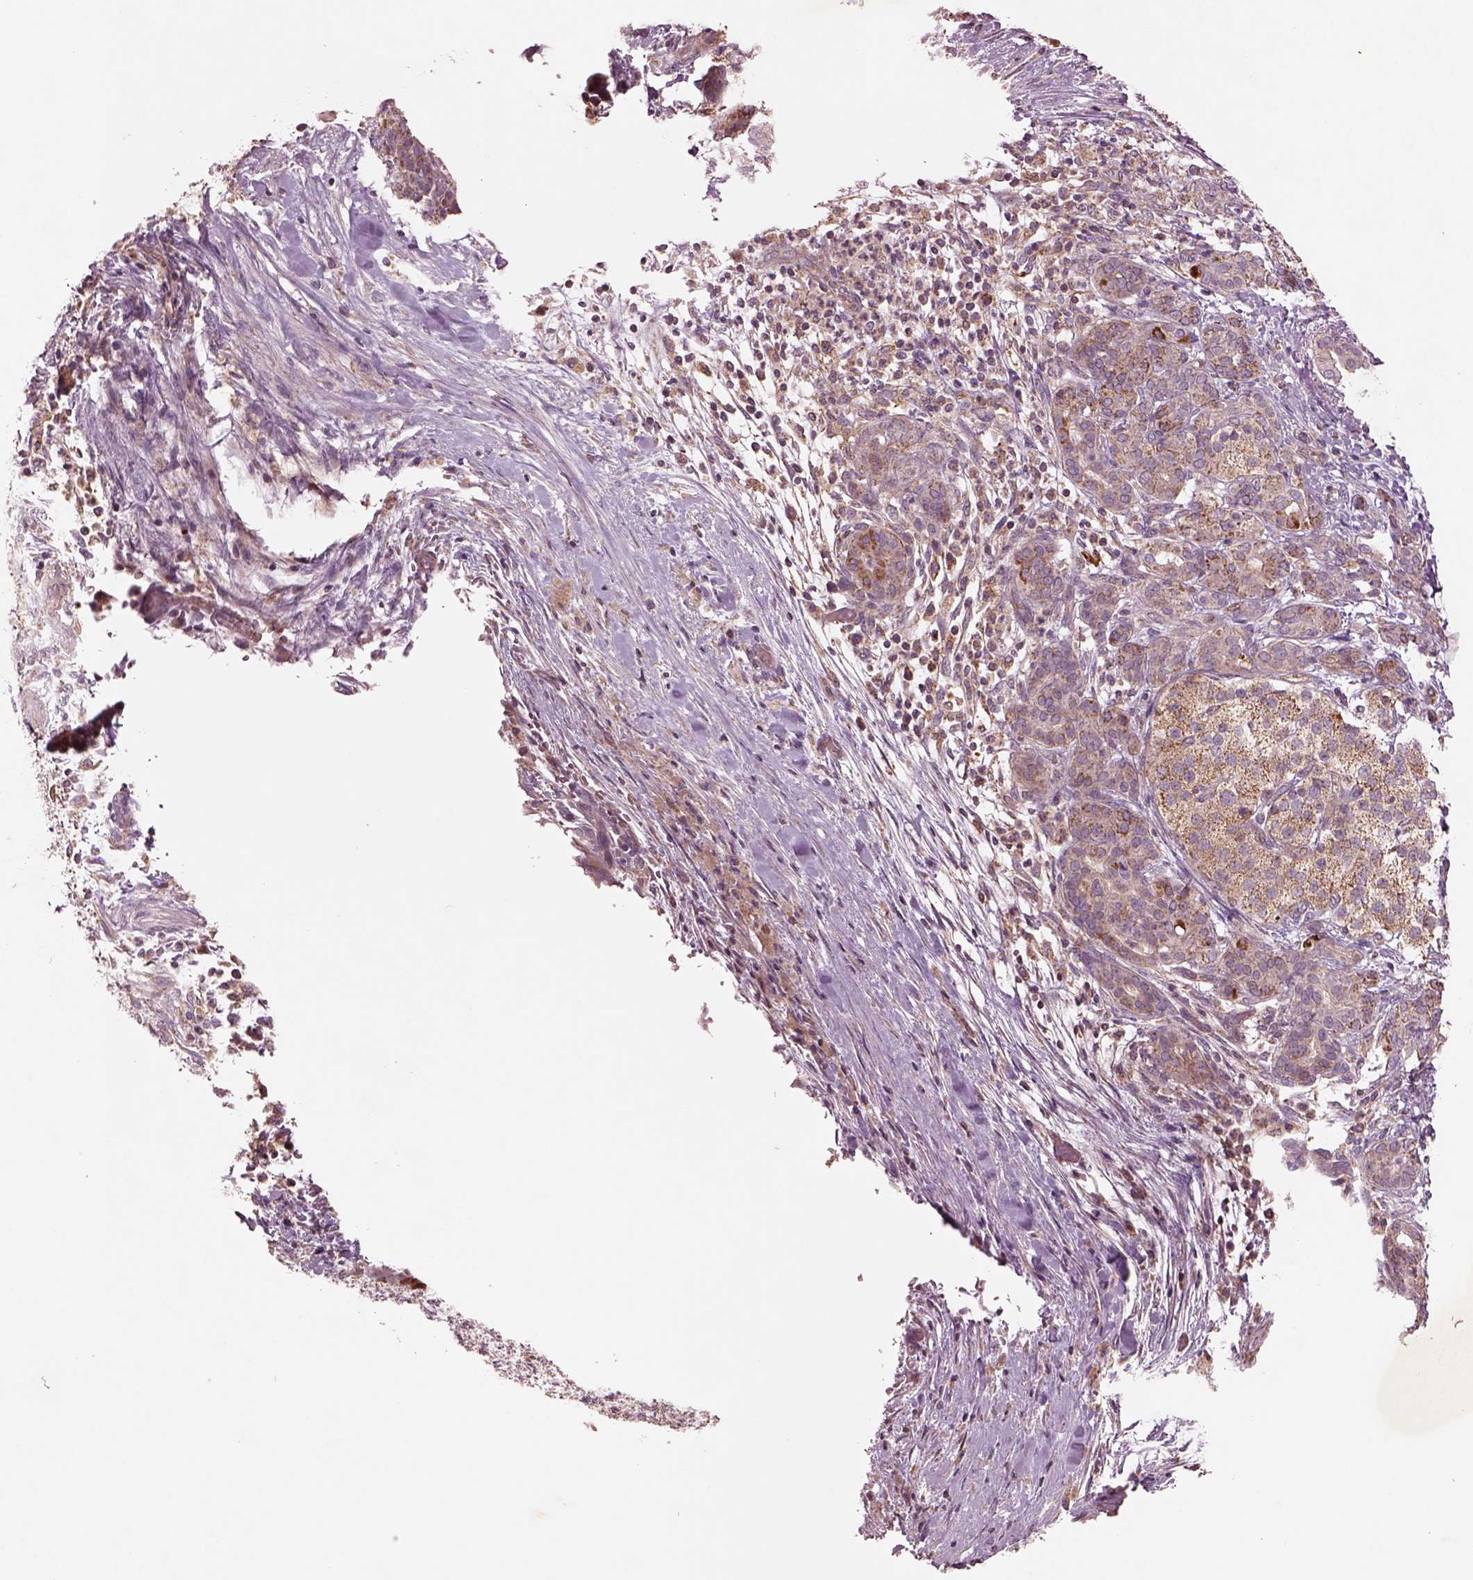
{"staining": {"intensity": "weak", "quantity": ">75%", "location": "cytoplasmic/membranous"}, "tissue": "pancreatic cancer", "cell_type": "Tumor cells", "image_type": "cancer", "snomed": [{"axis": "morphology", "description": "Adenocarcinoma, NOS"}, {"axis": "topography", "description": "Pancreas"}], "caption": "The immunohistochemical stain shows weak cytoplasmic/membranous staining in tumor cells of pancreatic adenocarcinoma tissue.", "gene": "SLC25A5", "patient": {"sex": "male", "age": 44}}